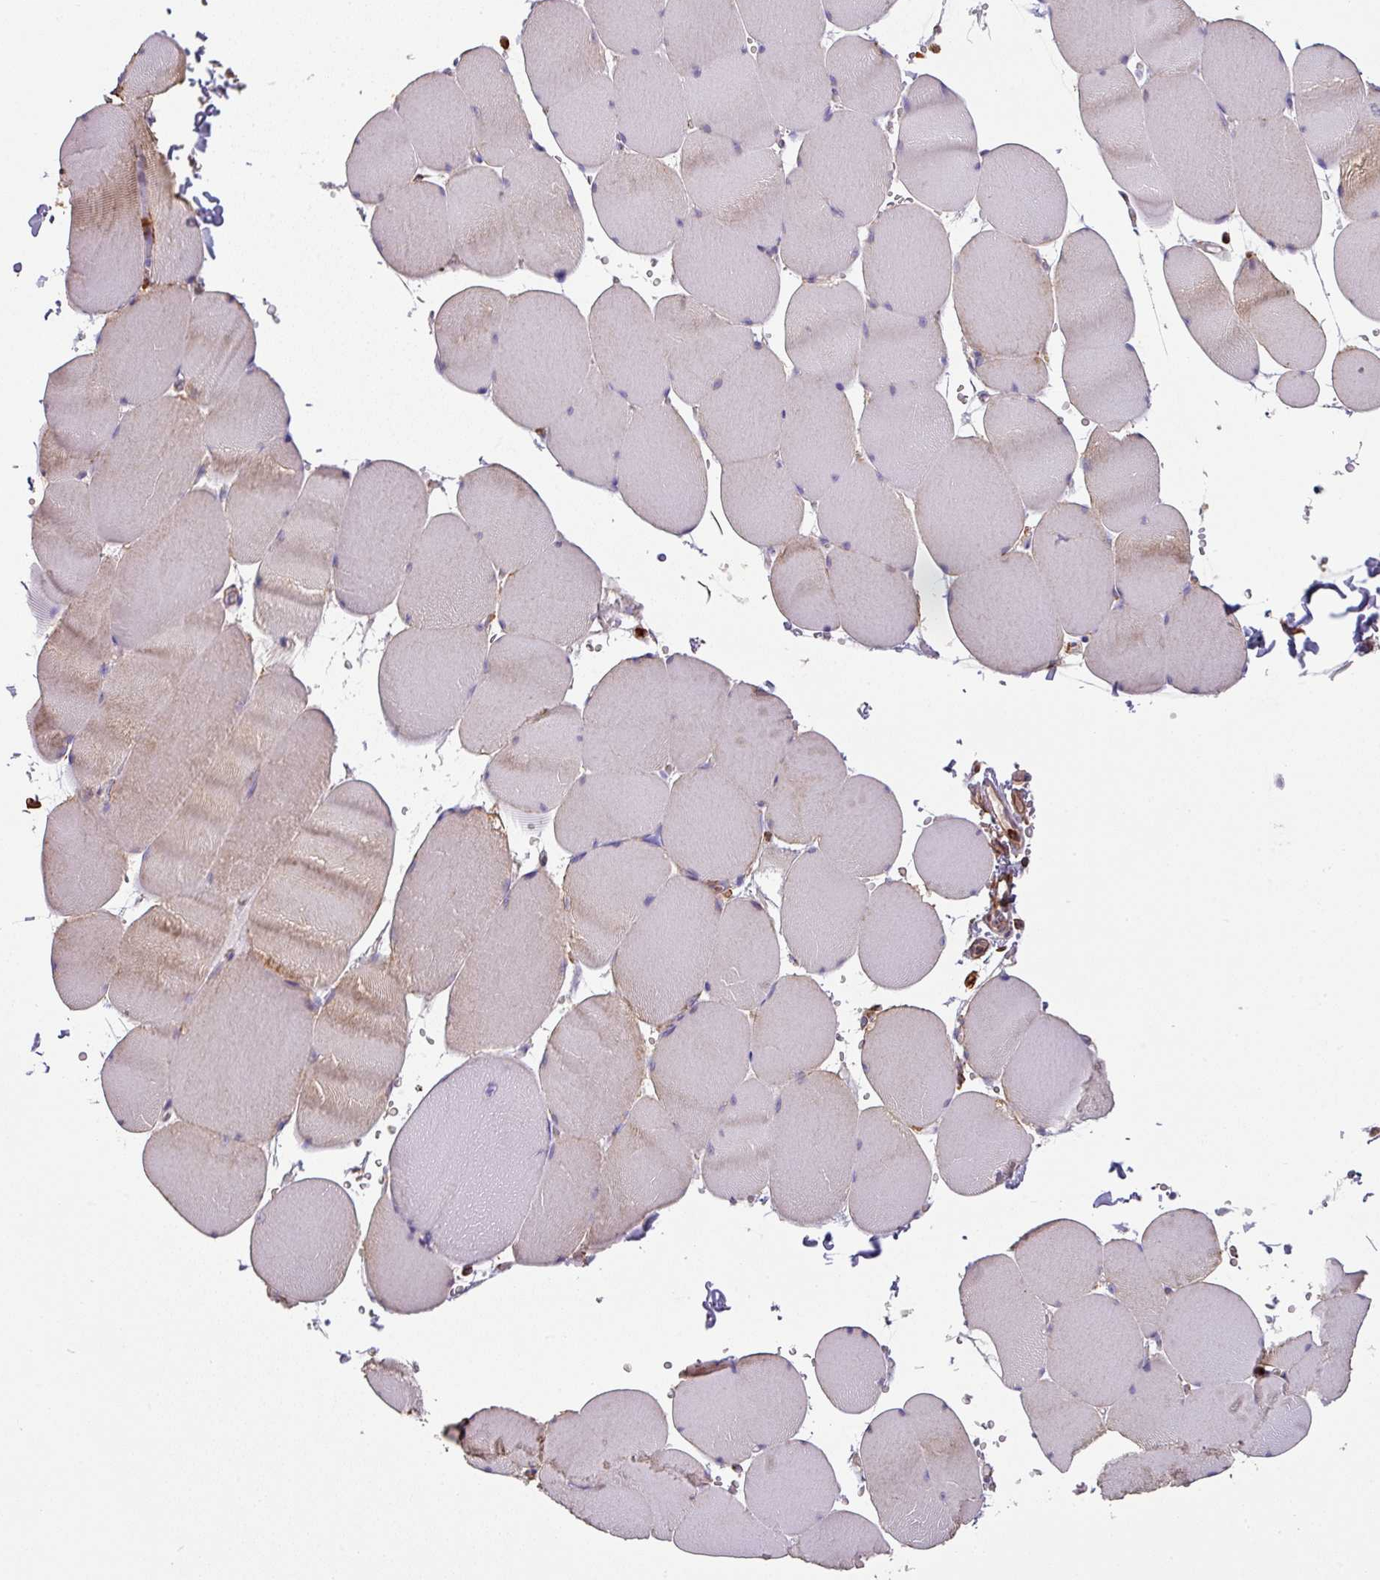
{"staining": {"intensity": "weak", "quantity": "<25%", "location": "cytoplasmic/membranous"}, "tissue": "skeletal muscle", "cell_type": "Myocytes", "image_type": "normal", "snomed": [{"axis": "morphology", "description": "Normal tissue, NOS"}, {"axis": "topography", "description": "Skeletal muscle"}, {"axis": "topography", "description": "Head-Neck"}], "caption": "Immunohistochemistry micrograph of unremarkable human skeletal muscle stained for a protein (brown), which exhibits no expression in myocytes.", "gene": "ZNF280C", "patient": {"sex": "male", "age": 66}}